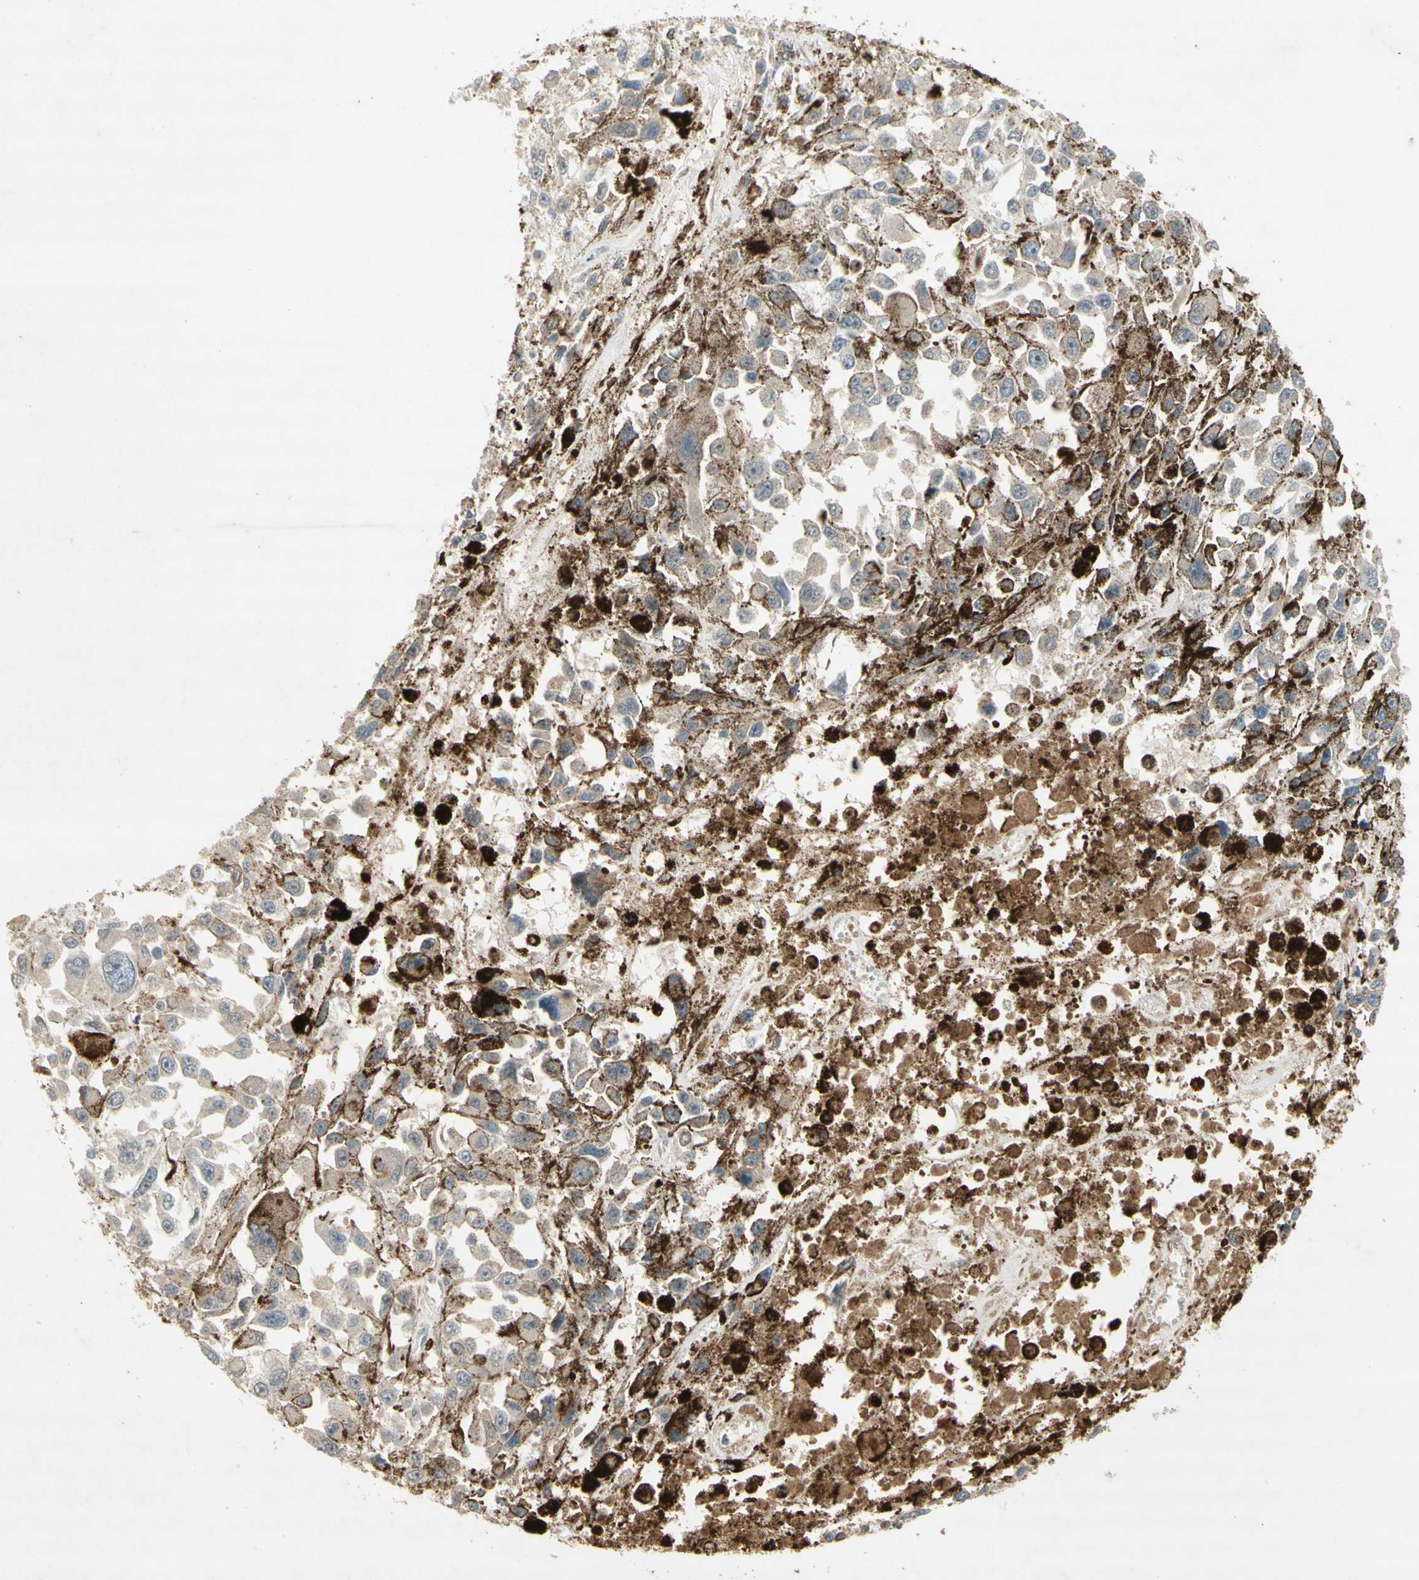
{"staining": {"intensity": "weak", "quantity": "<25%", "location": "cytoplasmic/membranous"}, "tissue": "melanoma", "cell_type": "Tumor cells", "image_type": "cancer", "snomed": [{"axis": "morphology", "description": "Malignant melanoma, Metastatic site"}, {"axis": "topography", "description": "Lymph node"}], "caption": "DAB immunohistochemical staining of human malignant melanoma (metastatic site) displays no significant staining in tumor cells.", "gene": "NRG4", "patient": {"sex": "male", "age": 59}}